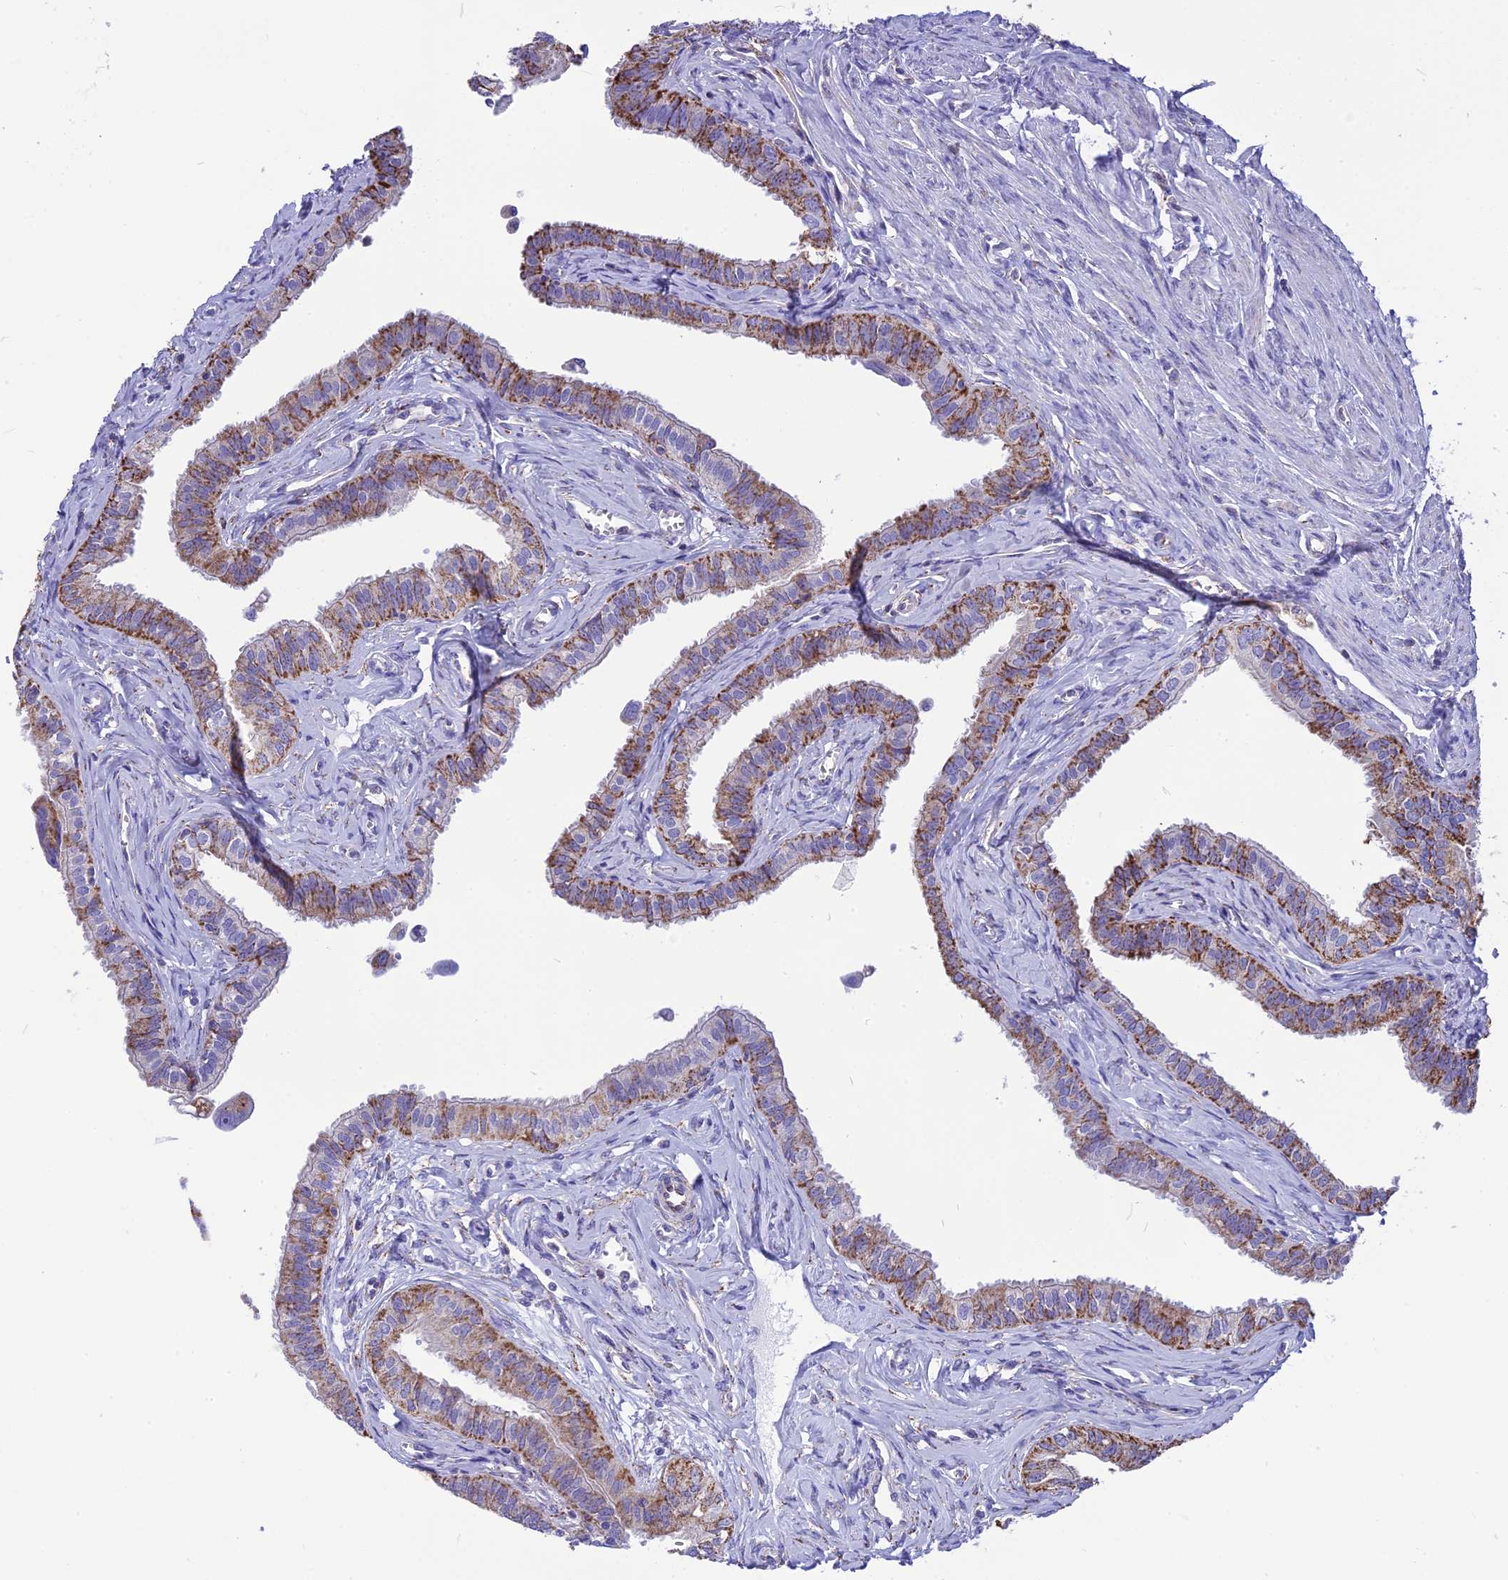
{"staining": {"intensity": "moderate", "quantity": "25%-75%", "location": "cytoplasmic/membranous"}, "tissue": "fallopian tube", "cell_type": "Glandular cells", "image_type": "normal", "snomed": [{"axis": "morphology", "description": "Normal tissue, NOS"}, {"axis": "morphology", "description": "Carcinoma, NOS"}, {"axis": "topography", "description": "Fallopian tube"}, {"axis": "topography", "description": "Ovary"}], "caption": "Immunohistochemical staining of benign human fallopian tube demonstrates moderate cytoplasmic/membranous protein staining in about 25%-75% of glandular cells. (brown staining indicates protein expression, while blue staining denotes nuclei).", "gene": "DOC2B", "patient": {"sex": "female", "age": 59}}